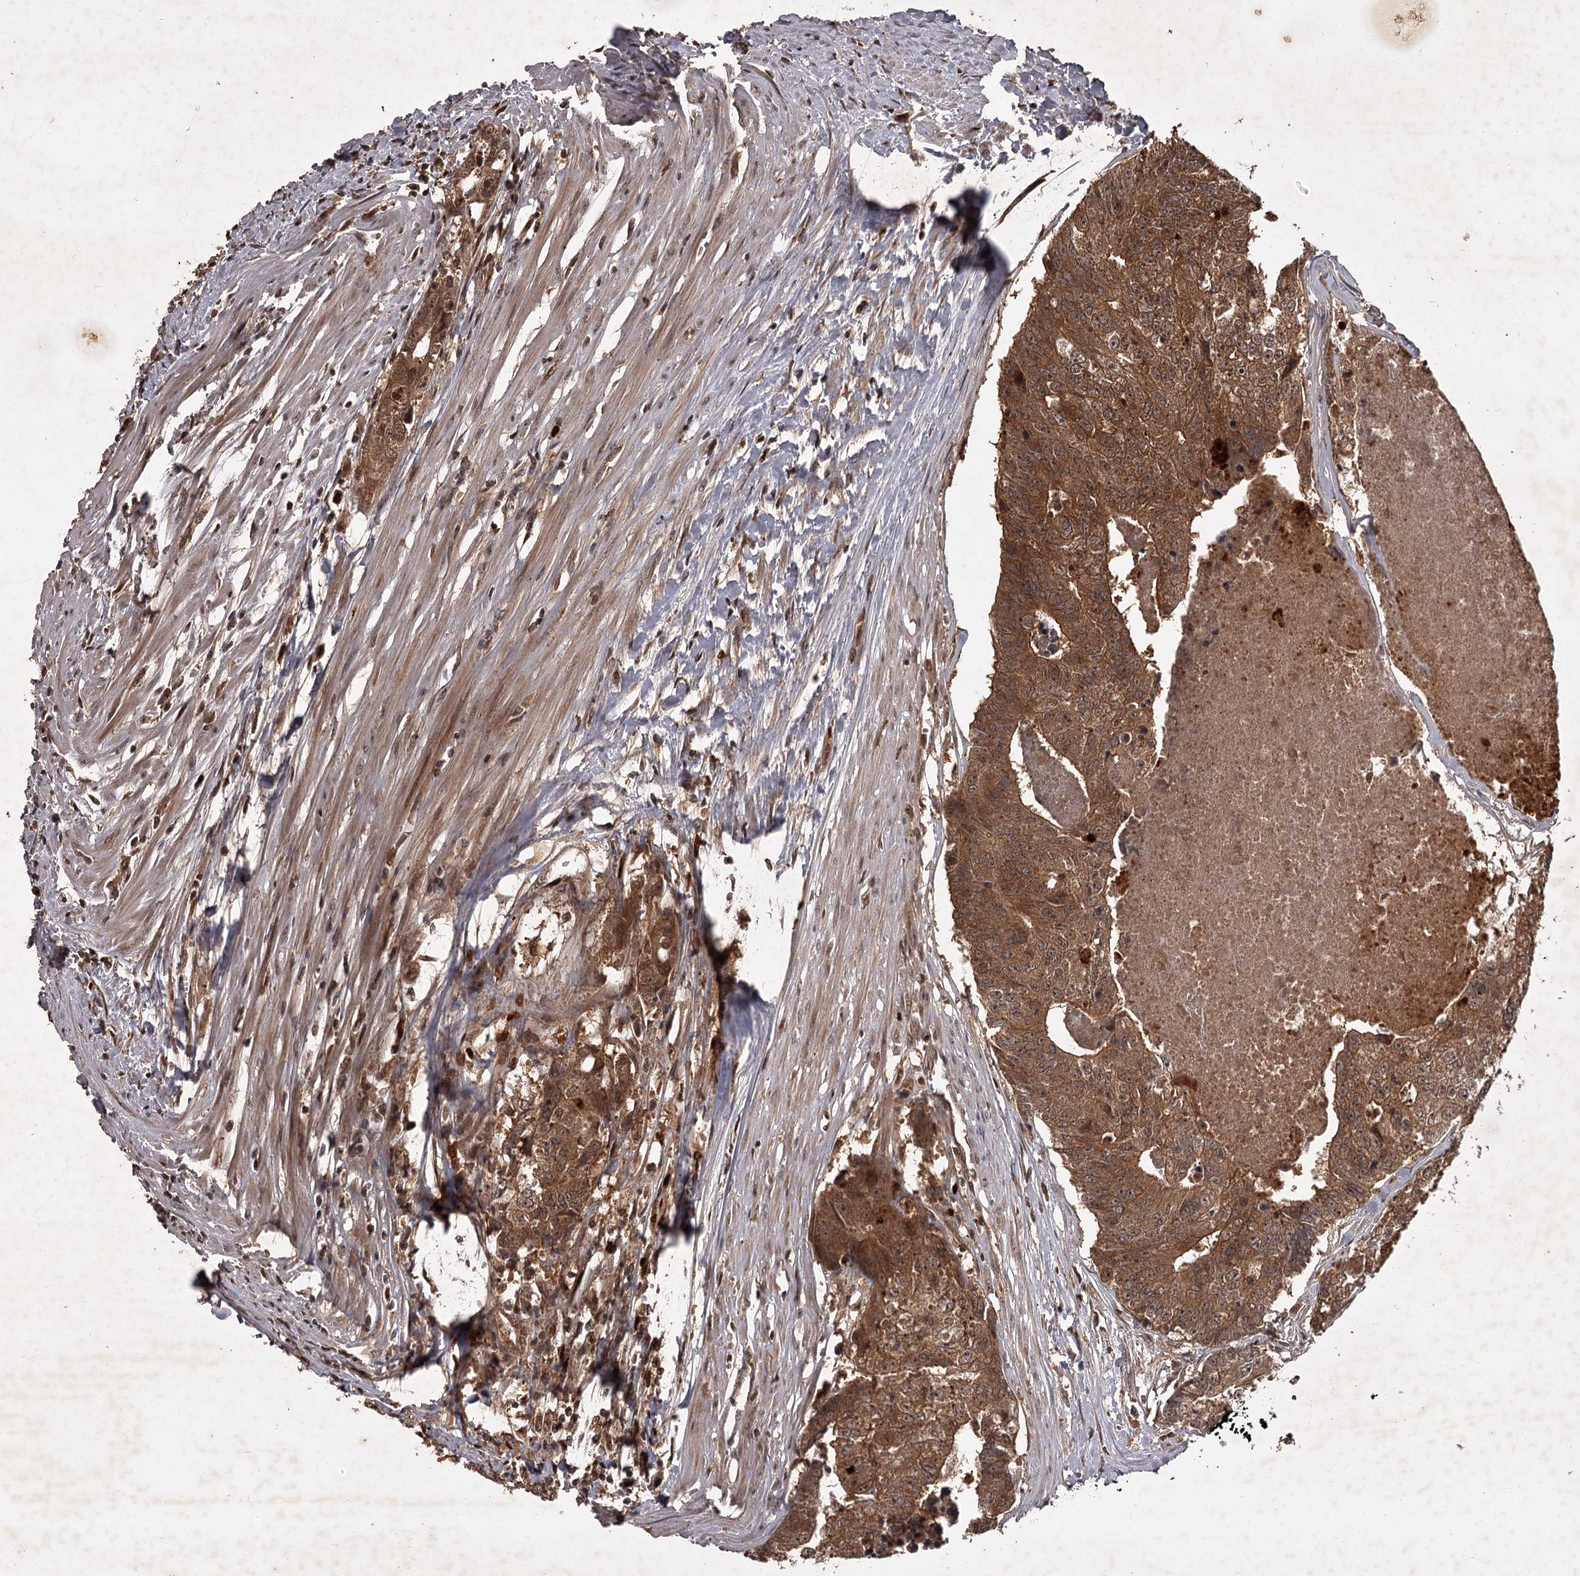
{"staining": {"intensity": "moderate", "quantity": ">75%", "location": "cytoplasmic/membranous"}, "tissue": "colorectal cancer", "cell_type": "Tumor cells", "image_type": "cancer", "snomed": [{"axis": "morphology", "description": "Adenocarcinoma, NOS"}, {"axis": "topography", "description": "Colon"}], "caption": "Brown immunohistochemical staining in human colorectal adenocarcinoma reveals moderate cytoplasmic/membranous expression in approximately >75% of tumor cells.", "gene": "TBC1D23", "patient": {"sex": "female", "age": 67}}